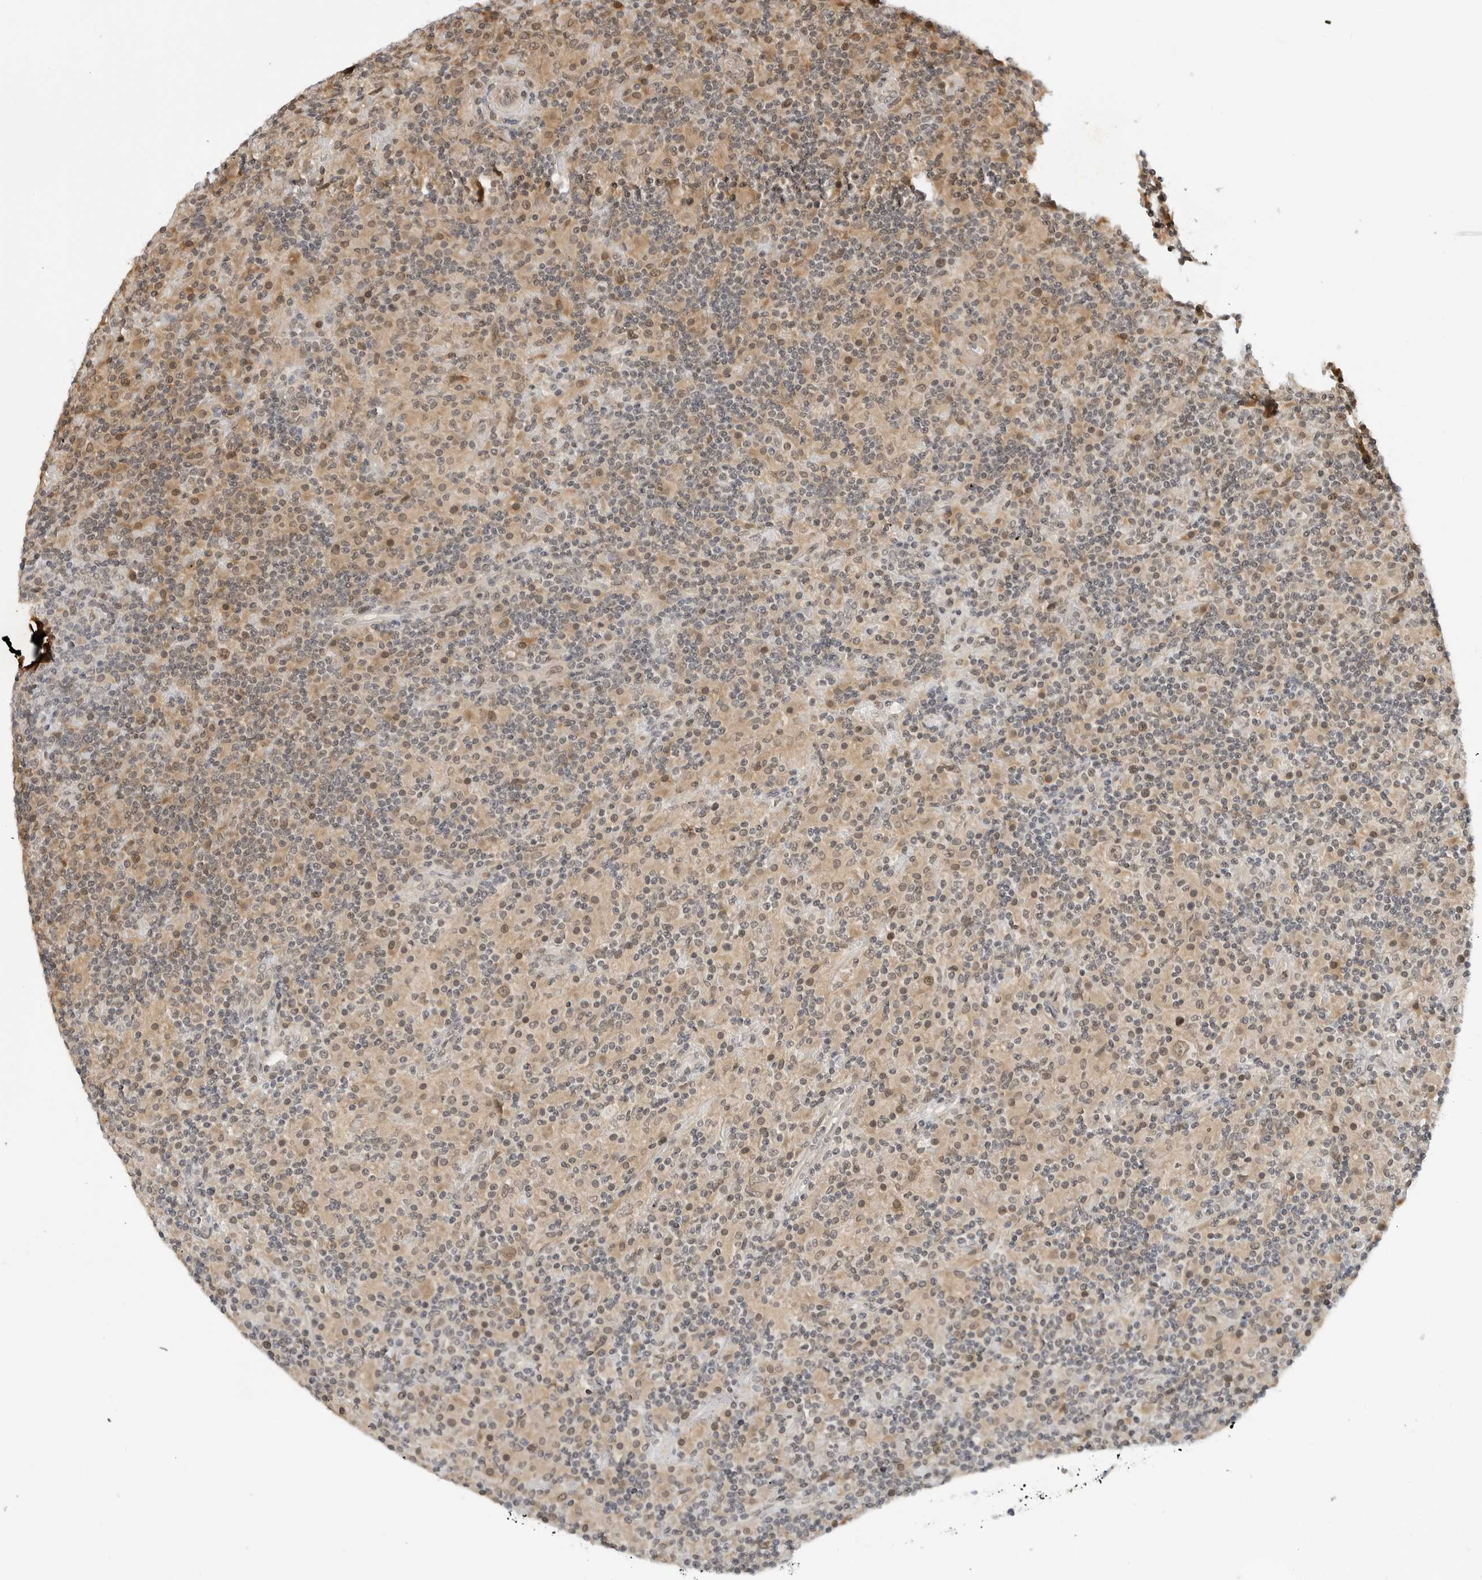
{"staining": {"intensity": "weak", "quantity": ">75%", "location": "cytoplasmic/membranous,nuclear"}, "tissue": "lymphoma", "cell_type": "Tumor cells", "image_type": "cancer", "snomed": [{"axis": "morphology", "description": "Hodgkin's disease, NOS"}, {"axis": "topography", "description": "Lymph node"}], "caption": "IHC (DAB (3,3'-diaminobenzidine)) staining of human lymphoma shows weak cytoplasmic/membranous and nuclear protein expression in about >75% of tumor cells. (DAB IHC, brown staining for protein, blue staining for nuclei).", "gene": "TIPRL", "patient": {"sex": "male", "age": 70}}